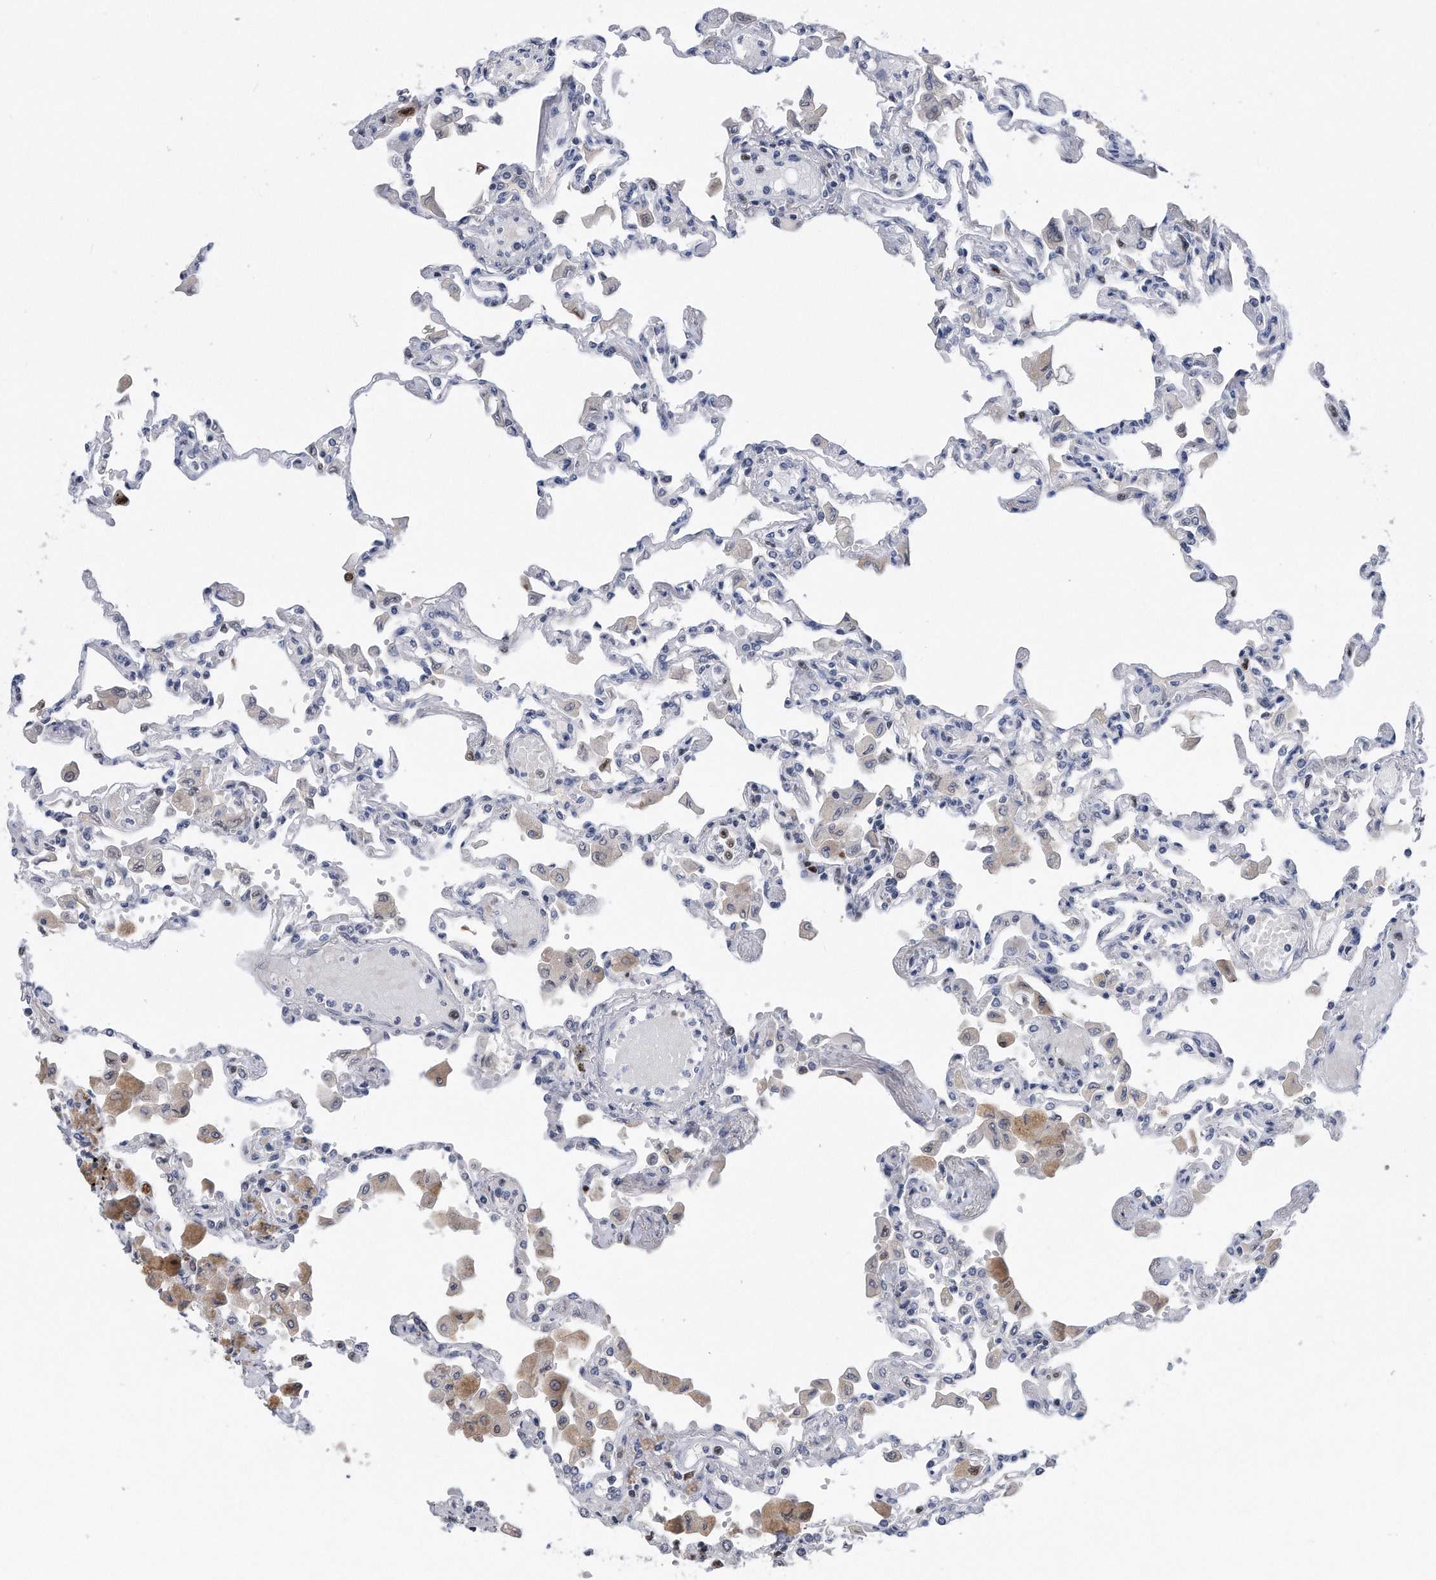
{"staining": {"intensity": "negative", "quantity": "none", "location": "none"}, "tissue": "lung", "cell_type": "Alveolar cells", "image_type": "normal", "snomed": [{"axis": "morphology", "description": "Normal tissue, NOS"}, {"axis": "topography", "description": "Bronchus"}, {"axis": "topography", "description": "Lung"}], "caption": "Immunohistochemistry (IHC) histopathology image of normal human lung stained for a protein (brown), which demonstrates no staining in alveolar cells.", "gene": "PCNA", "patient": {"sex": "female", "age": 49}}